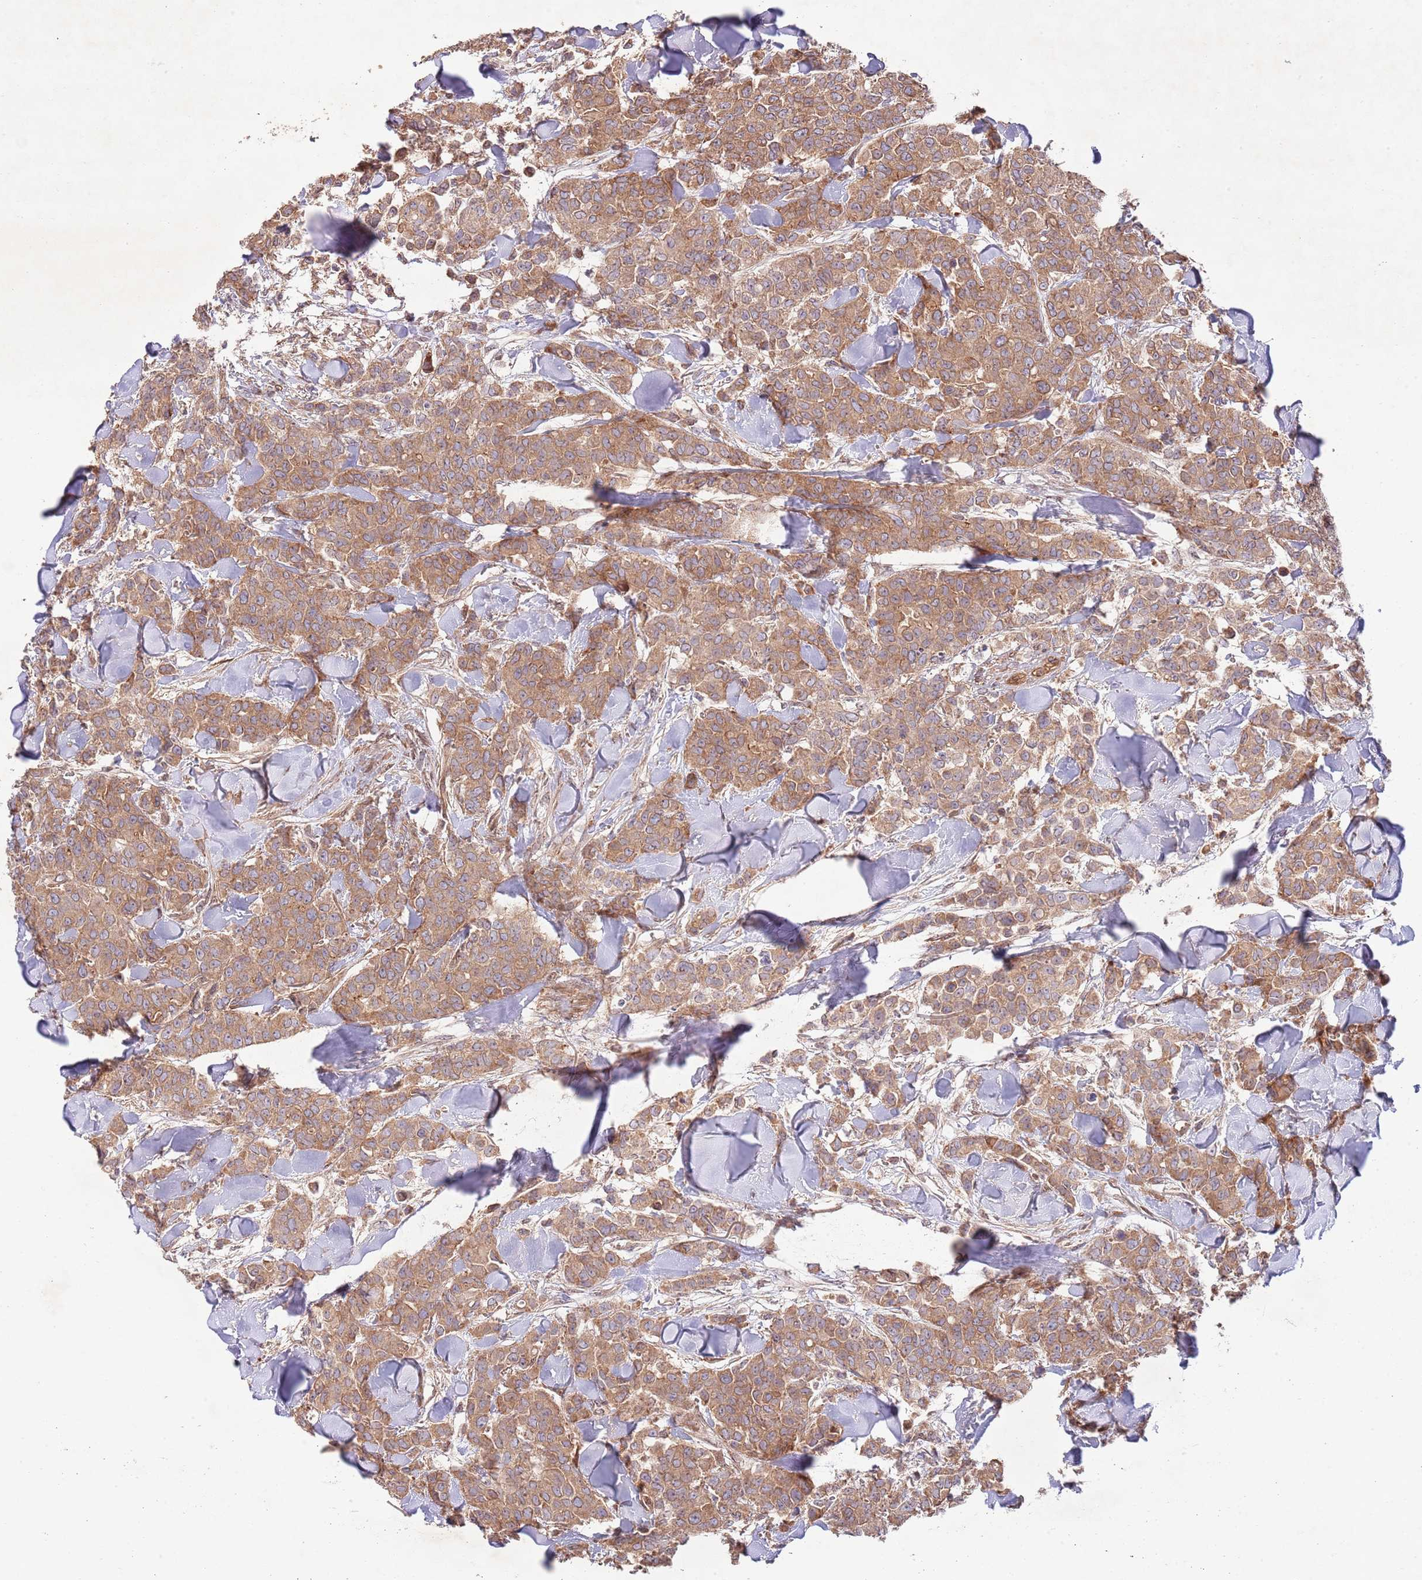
{"staining": {"intensity": "moderate", "quantity": ">75%", "location": "cytoplasmic/membranous"}, "tissue": "breast cancer", "cell_type": "Tumor cells", "image_type": "cancer", "snomed": [{"axis": "morphology", "description": "Lobular carcinoma"}, {"axis": "topography", "description": "Breast"}], "caption": "Breast cancer (lobular carcinoma) stained for a protein (brown) reveals moderate cytoplasmic/membranous positive staining in about >75% of tumor cells.", "gene": "RNF19B", "patient": {"sex": "female", "age": 91}}